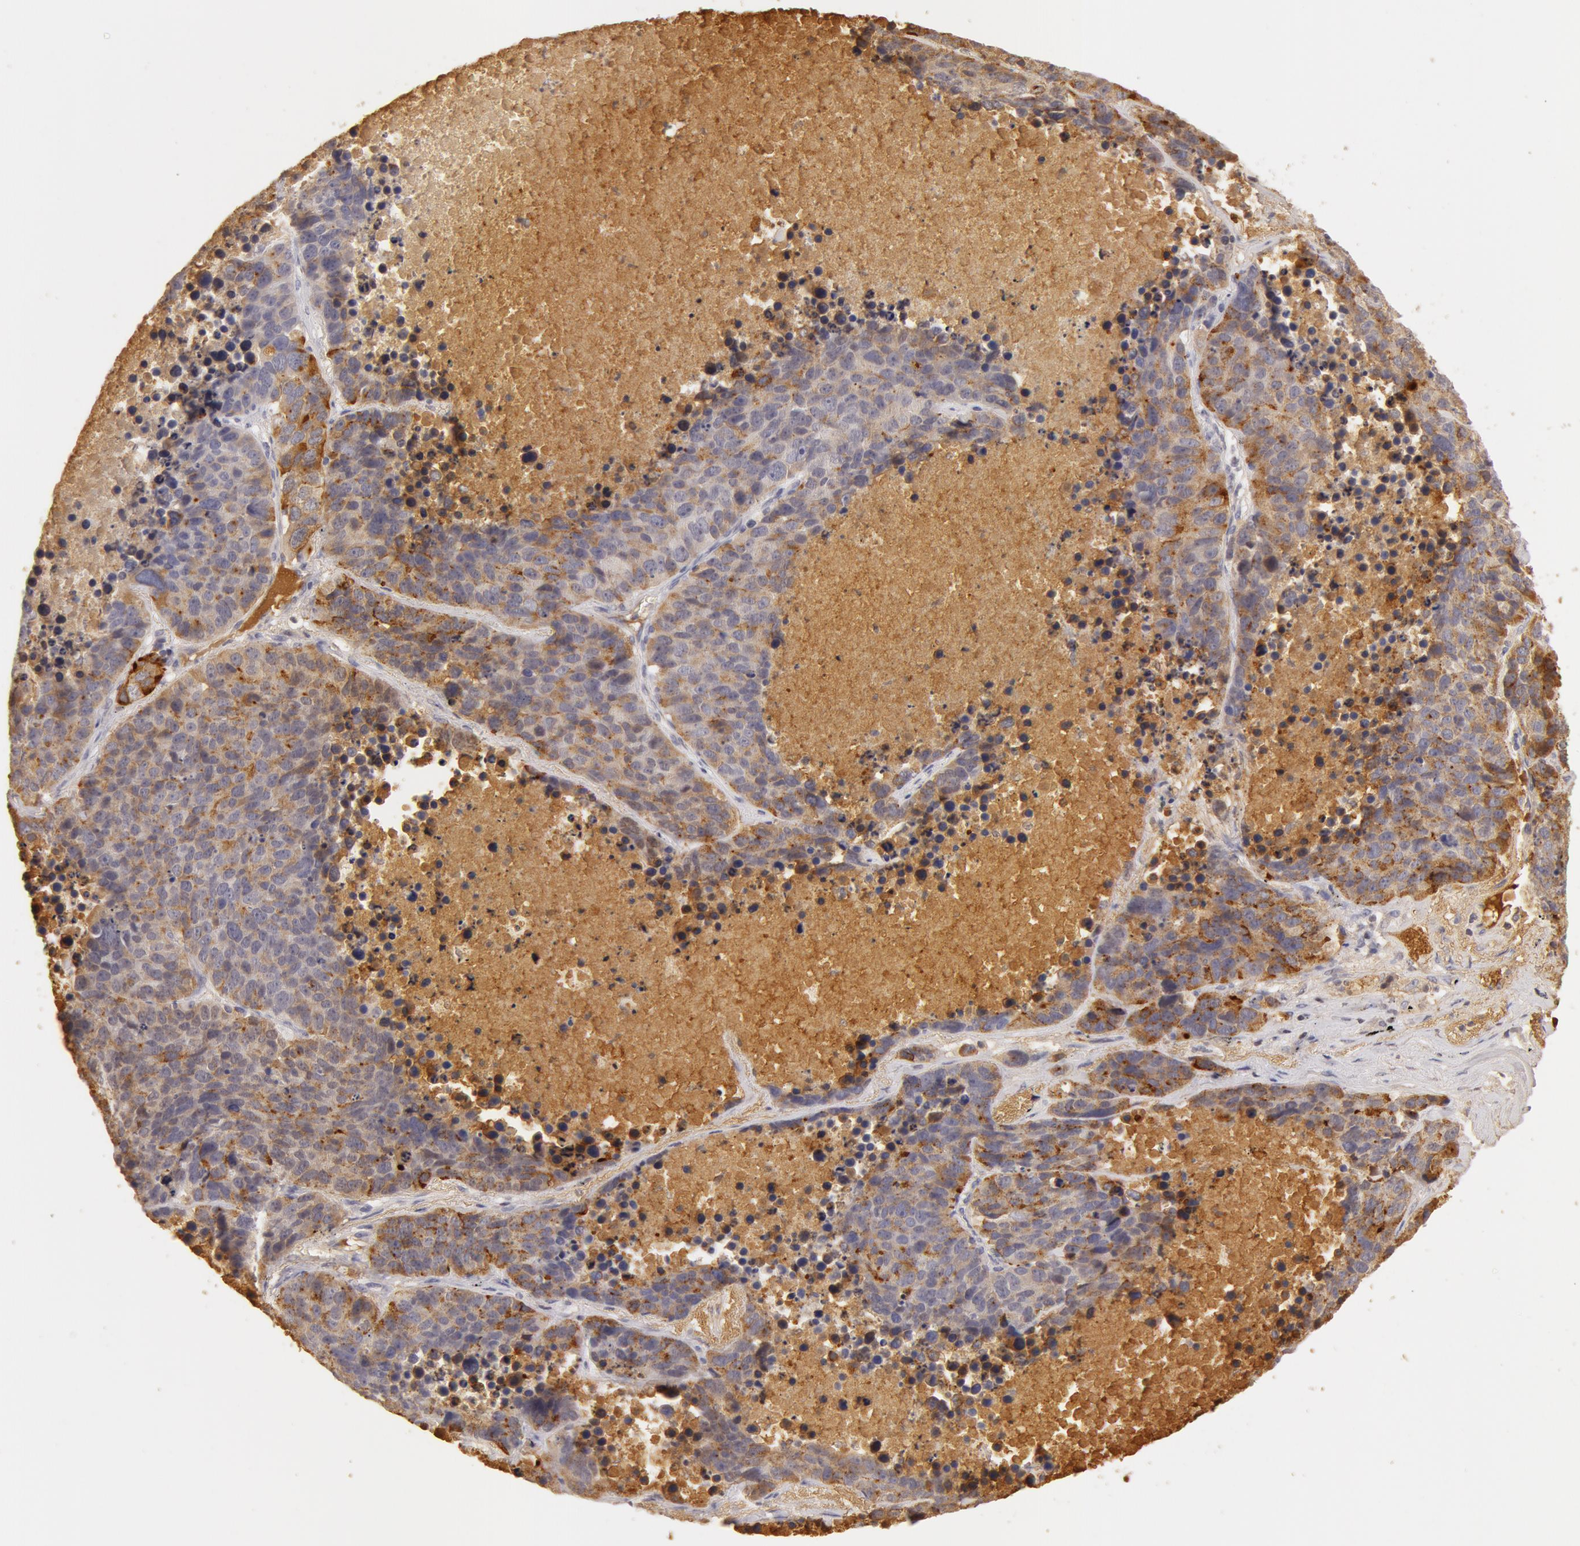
{"staining": {"intensity": "moderate", "quantity": "<25%", "location": "cytoplasmic/membranous"}, "tissue": "lung cancer", "cell_type": "Tumor cells", "image_type": "cancer", "snomed": [{"axis": "morphology", "description": "Carcinoid, malignant, NOS"}, {"axis": "topography", "description": "Lung"}], "caption": "Tumor cells demonstrate low levels of moderate cytoplasmic/membranous staining in approximately <25% of cells in lung cancer (carcinoid (malignant)).", "gene": "TF", "patient": {"sex": "male", "age": 60}}